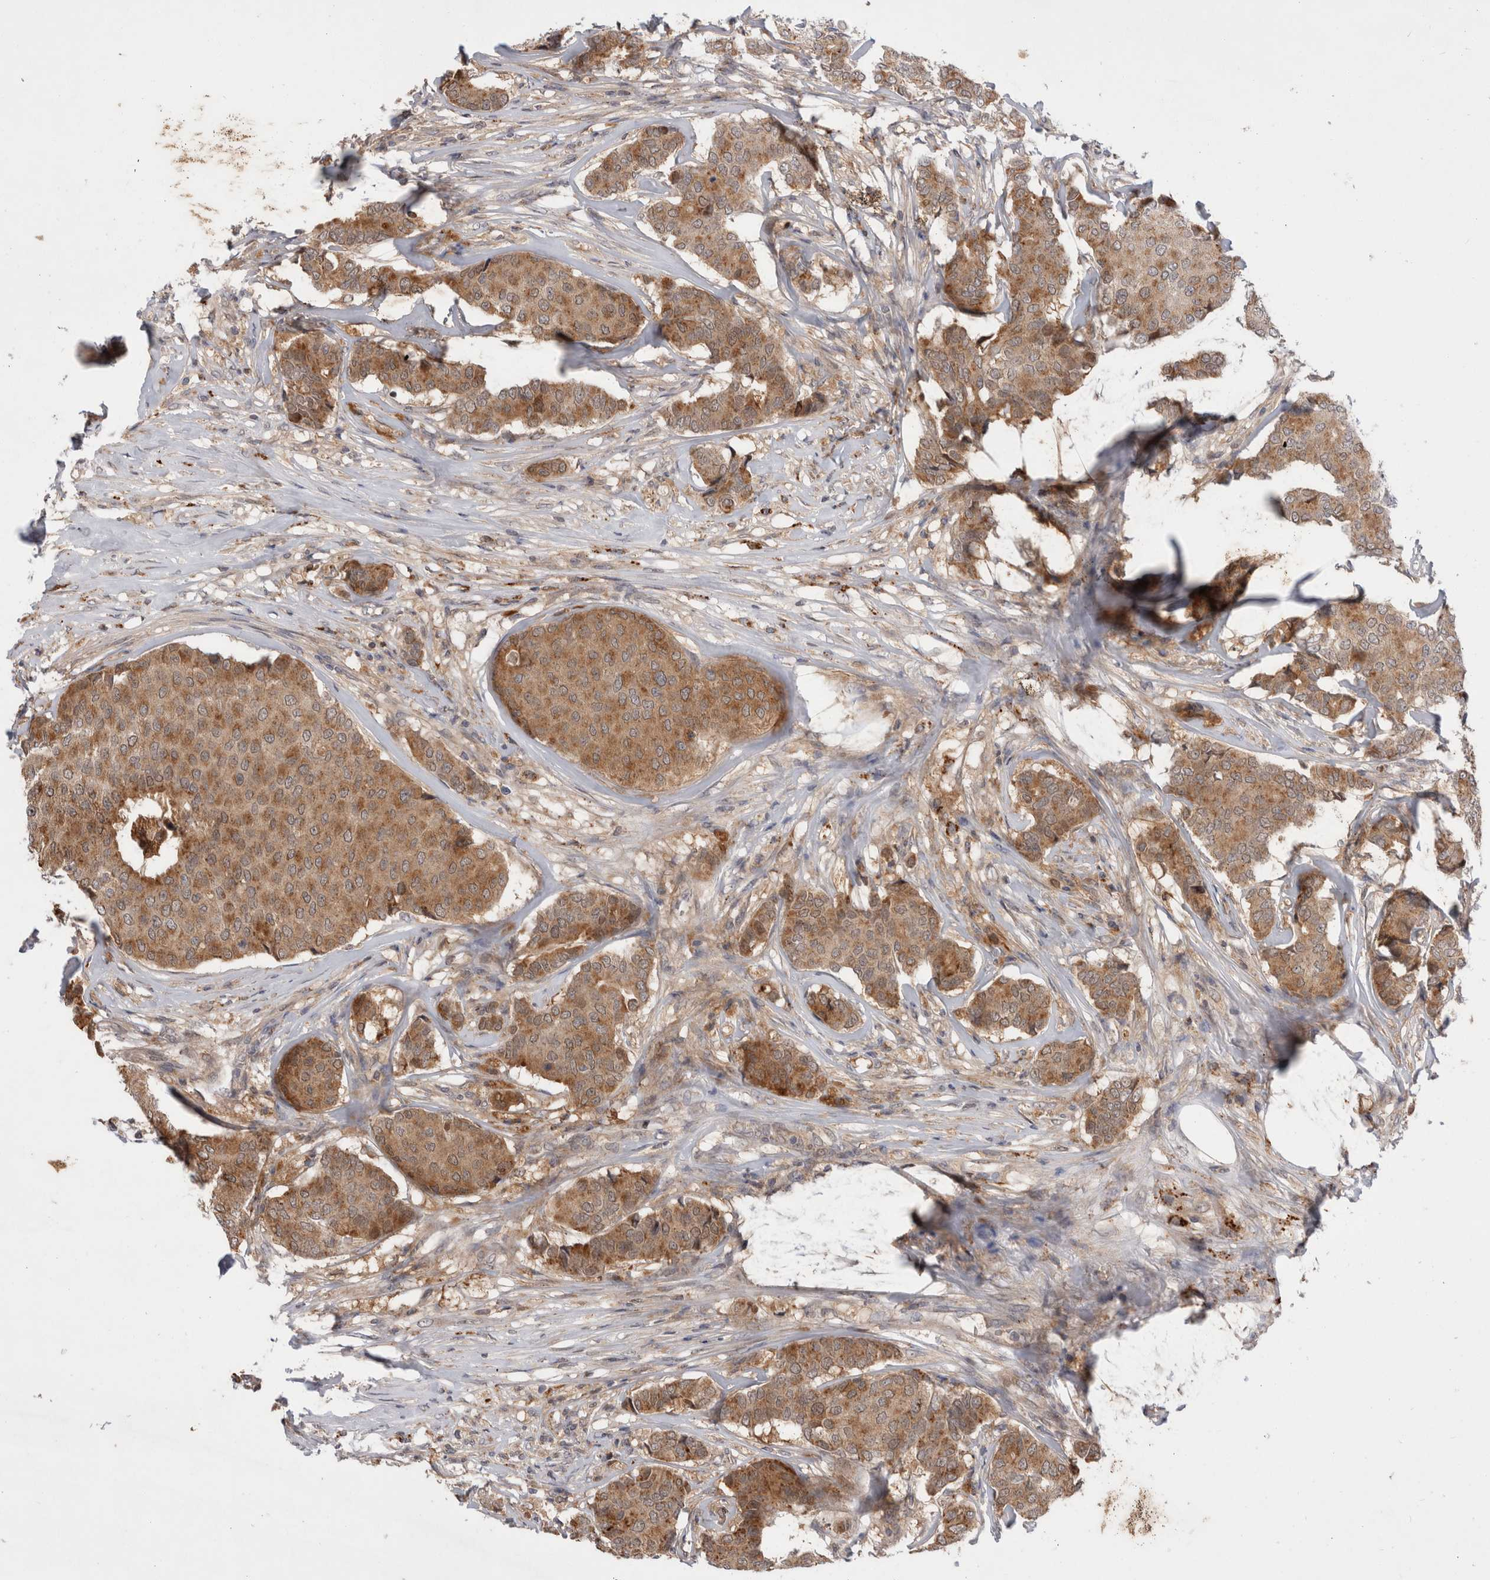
{"staining": {"intensity": "moderate", "quantity": ">75%", "location": "cytoplasmic/membranous"}, "tissue": "breast cancer", "cell_type": "Tumor cells", "image_type": "cancer", "snomed": [{"axis": "morphology", "description": "Duct carcinoma"}, {"axis": "topography", "description": "Breast"}], "caption": "IHC (DAB (3,3'-diaminobenzidine)) staining of breast cancer (infiltrating ductal carcinoma) reveals moderate cytoplasmic/membranous protein staining in approximately >75% of tumor cells.", "gene": "MRPL37", "patient": {"sex": "female", "age": 75}}